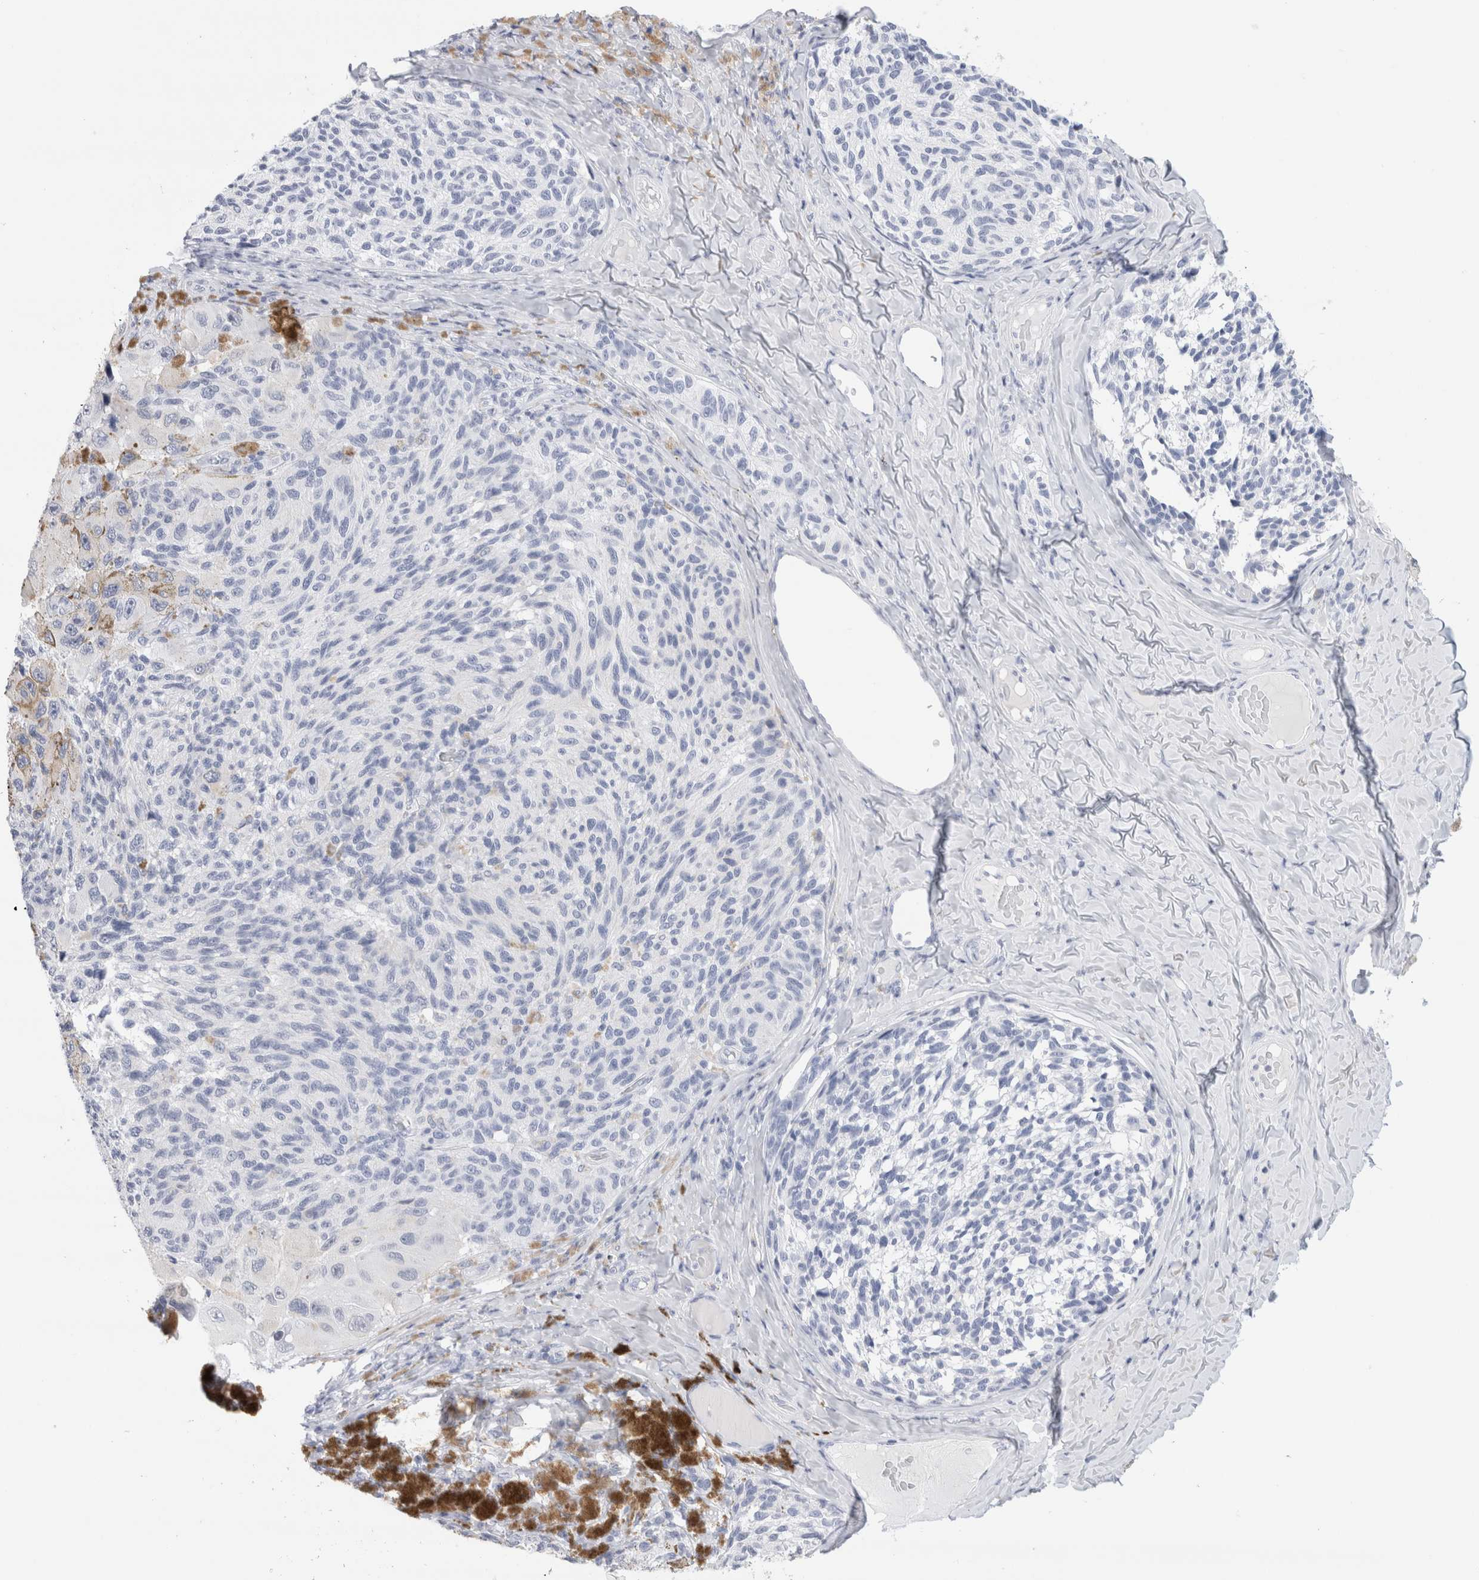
{"staining": {"intensity": "negative", "quantity": "none", "location": "none"}, "tissue": "melanoma", "cell_type": "Tumor cells", "image_type": "cancer", "snomed": [{"axis": "morphology", "description": "Malignant melanoma, NOS"}, {"axis": "topography", "description": "Skin"}], "caption": "Melanoma was stained to show a protein in brown. There is no significant staining in tumor cells. (Immunohistochemistry (ihc), brightfield microscopy, high magnification).", "gene": "ECHDC2", "patient": {"sex": "female", "age": 73}}